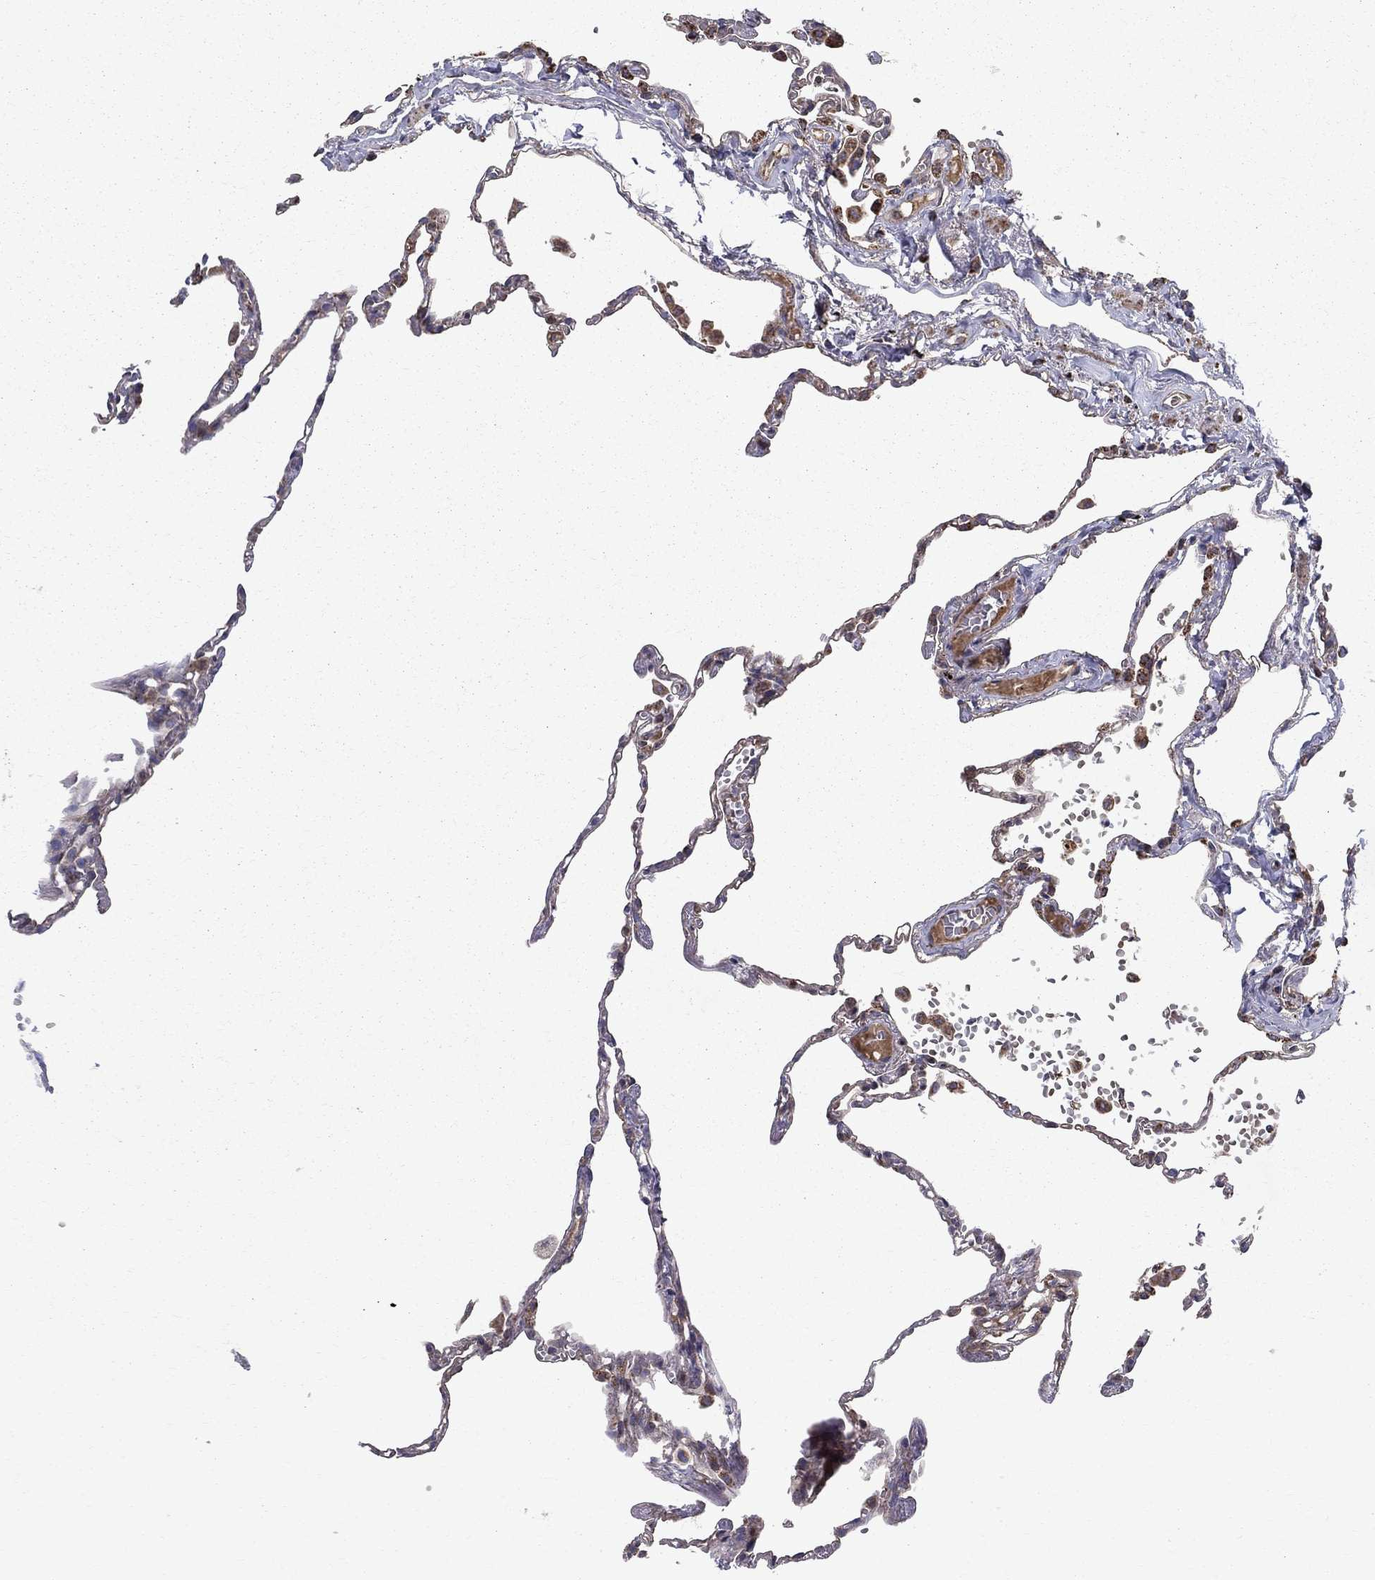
{"staining": {"intensity": "moderate", "quantity": "25%-75%", "location": "cytoplasmic/membranous"}, "tissue": "lung", "cell_type": "Alveolar cells", "image_type": "normal", "snomed": [{"axis": "morphology", "description": "Normal tissue, NOS"}, {"axis": "topography", "description": "Lung"}], "caption": "This histopathology image demonstrates immunohistochemistry staining of unremarkable human lung, with medium moderate cytoplasmic/membranous expression in approximately 25%-75% of alveolar cells.", "gene": "NDUFS8", "patient": {"sex": "male", "age": 78}}